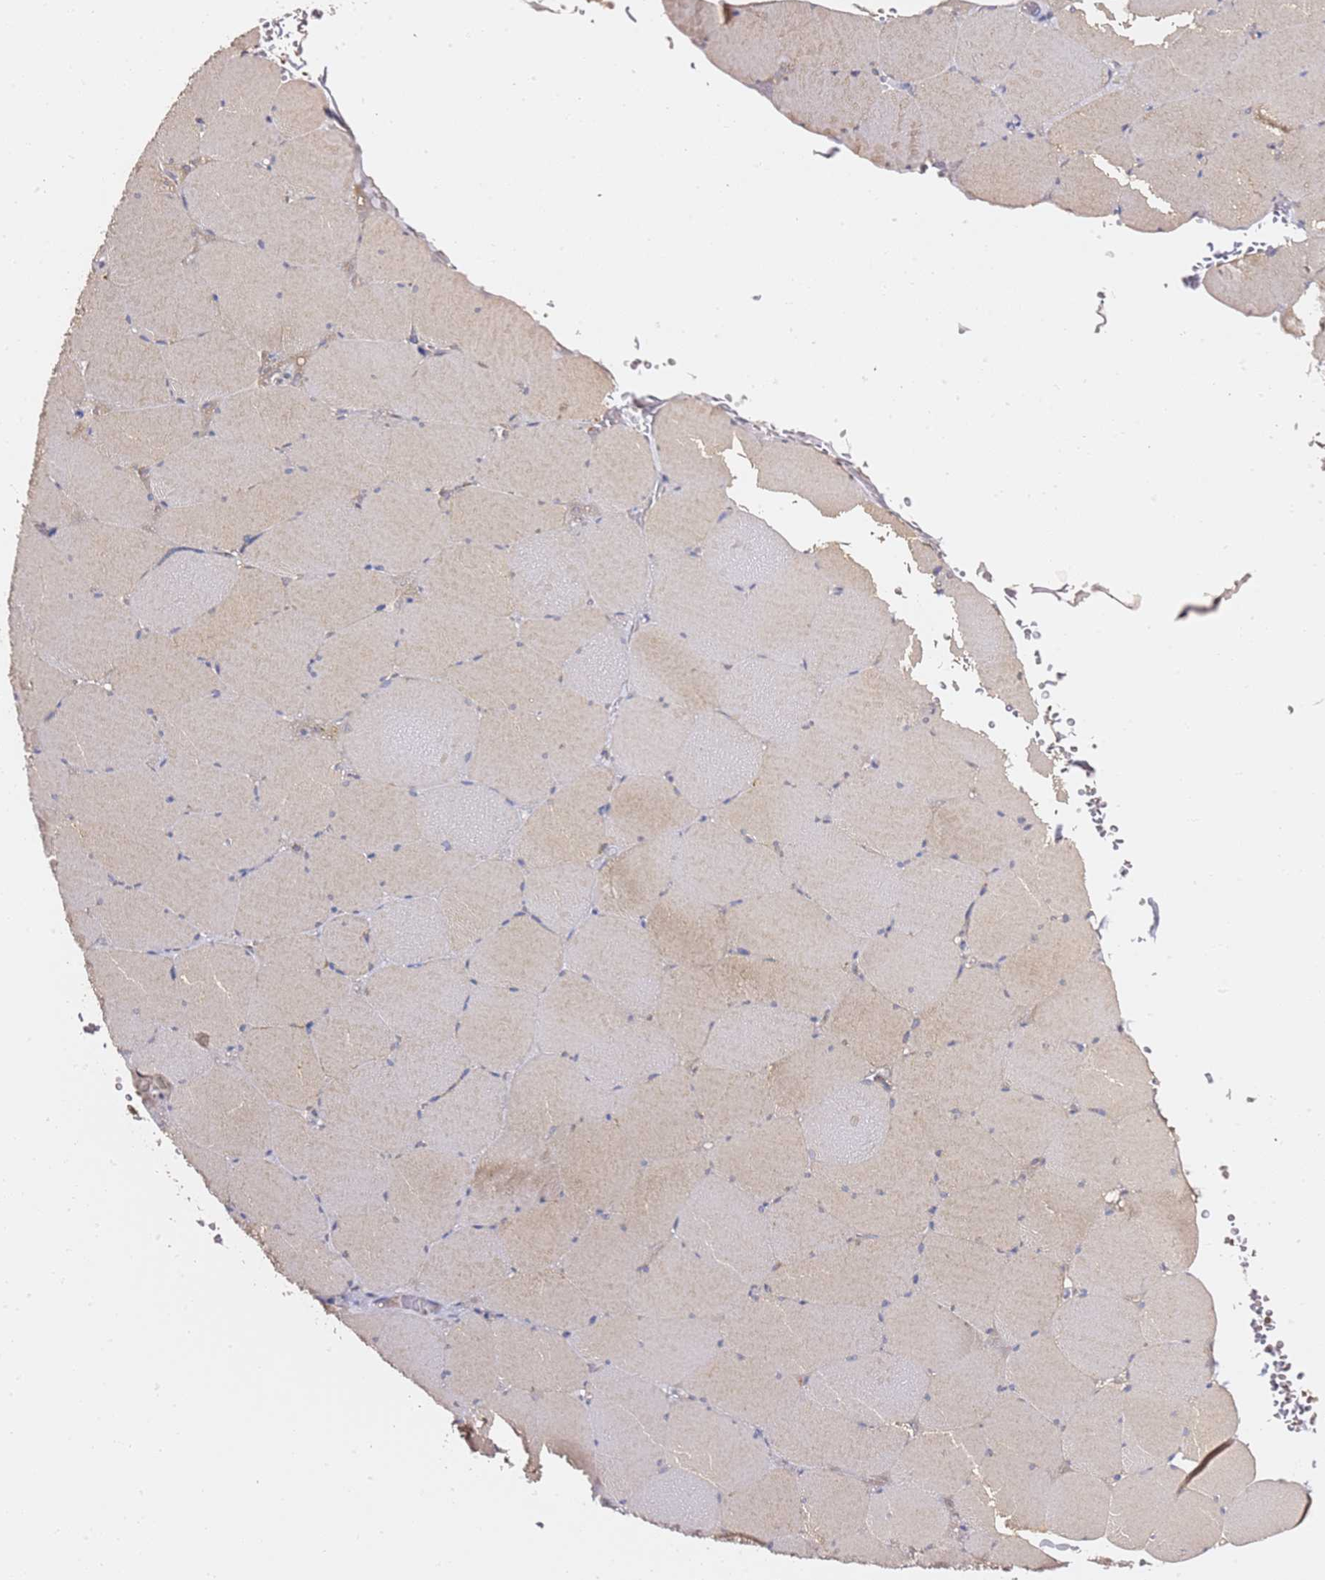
{"staining": {"intensity": "moderate", "quantity": "25%-75%", "location": "cytoplasmic/membranous"}, "tissue": "skeletal muscle", "cell_type": "Myocytes", "image_type": "normal", "snomed": [{"axis": "morphology", "description": "Normal tissue, NOS"}, {"axis": "topography", "description": "Skeletal muscle"}, {"axis": "topography", "description": "Head-Neck"}], "caption": "This micrograph demonstrates IHC staining of normal human skeletal muscle, with medium moderate cytoplasmic/membranous positivity in about 25%-75% of myocytes.", "gene": "C19orf12", "patient": {"sex": "male", "age": 66}}